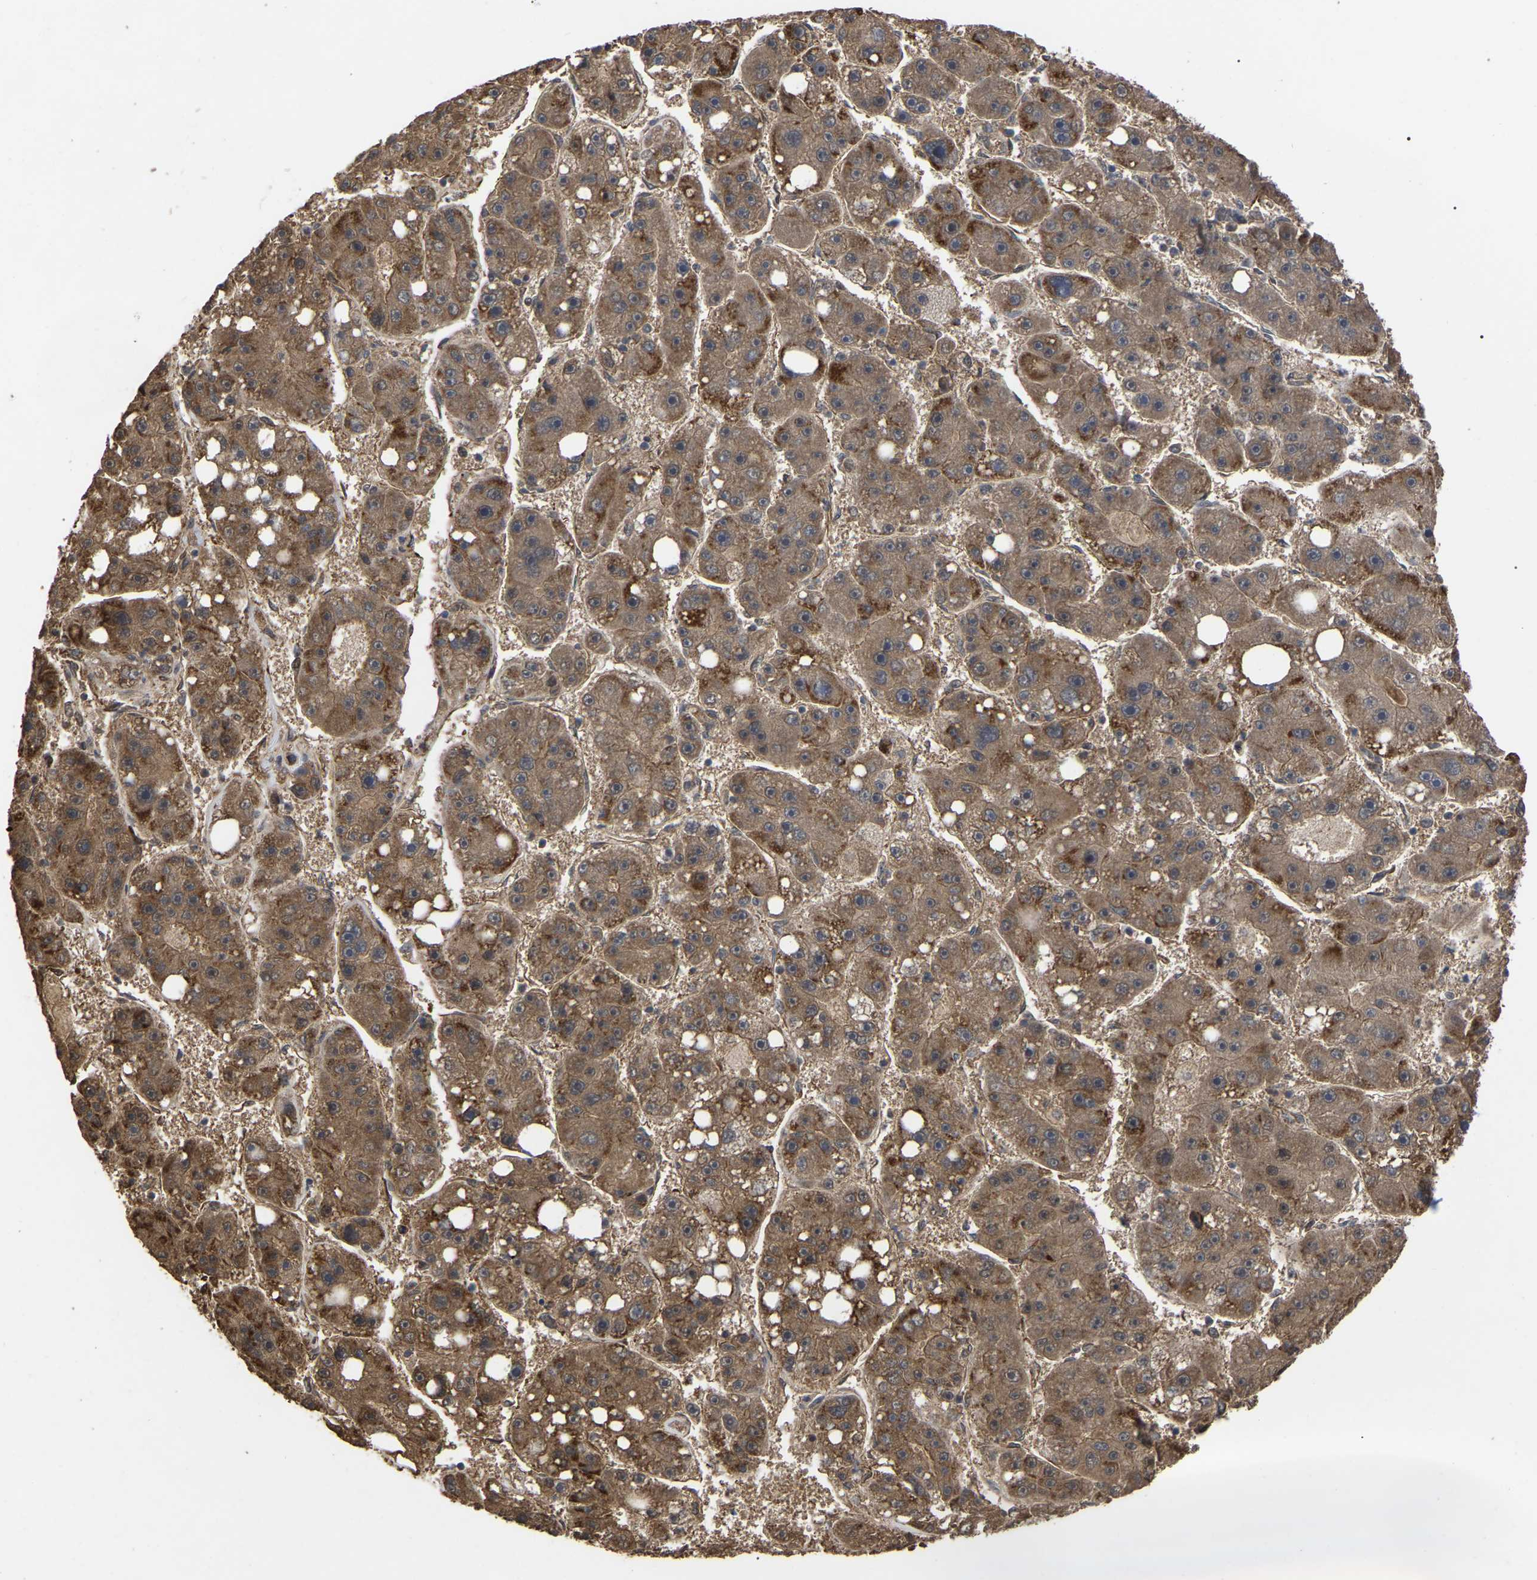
{"staining": {"intensity": "moderate", "quantity": ">75%", "location": "cytoplasmic/membranous"}, "tissue": "liver cancer", "cell_type": "Tumor cells", "image_type": "cancer", "snomed": [{"axis": "morphology", "description": "Carcinoma, Hepatocellular, NOS"}, {"axis": "topography", "description": "Liver"}], "caption": "Immunohistochemistry staining of liver cancer (hepatocellular carcinoma), which shows medium levels of moderate cytoplasmic/membranous staining in approximately >75% of tumor cells indicating moderate cytoplasmic/membranous protein expression. The staining was performed using DAB (3,3'-diaminobenzidine) (brown) for protein detection and nuclei were counterstained in hematoxylin (blue).", "gene": "FAM161B", "patient": {"sex": "female", "age": 61}}